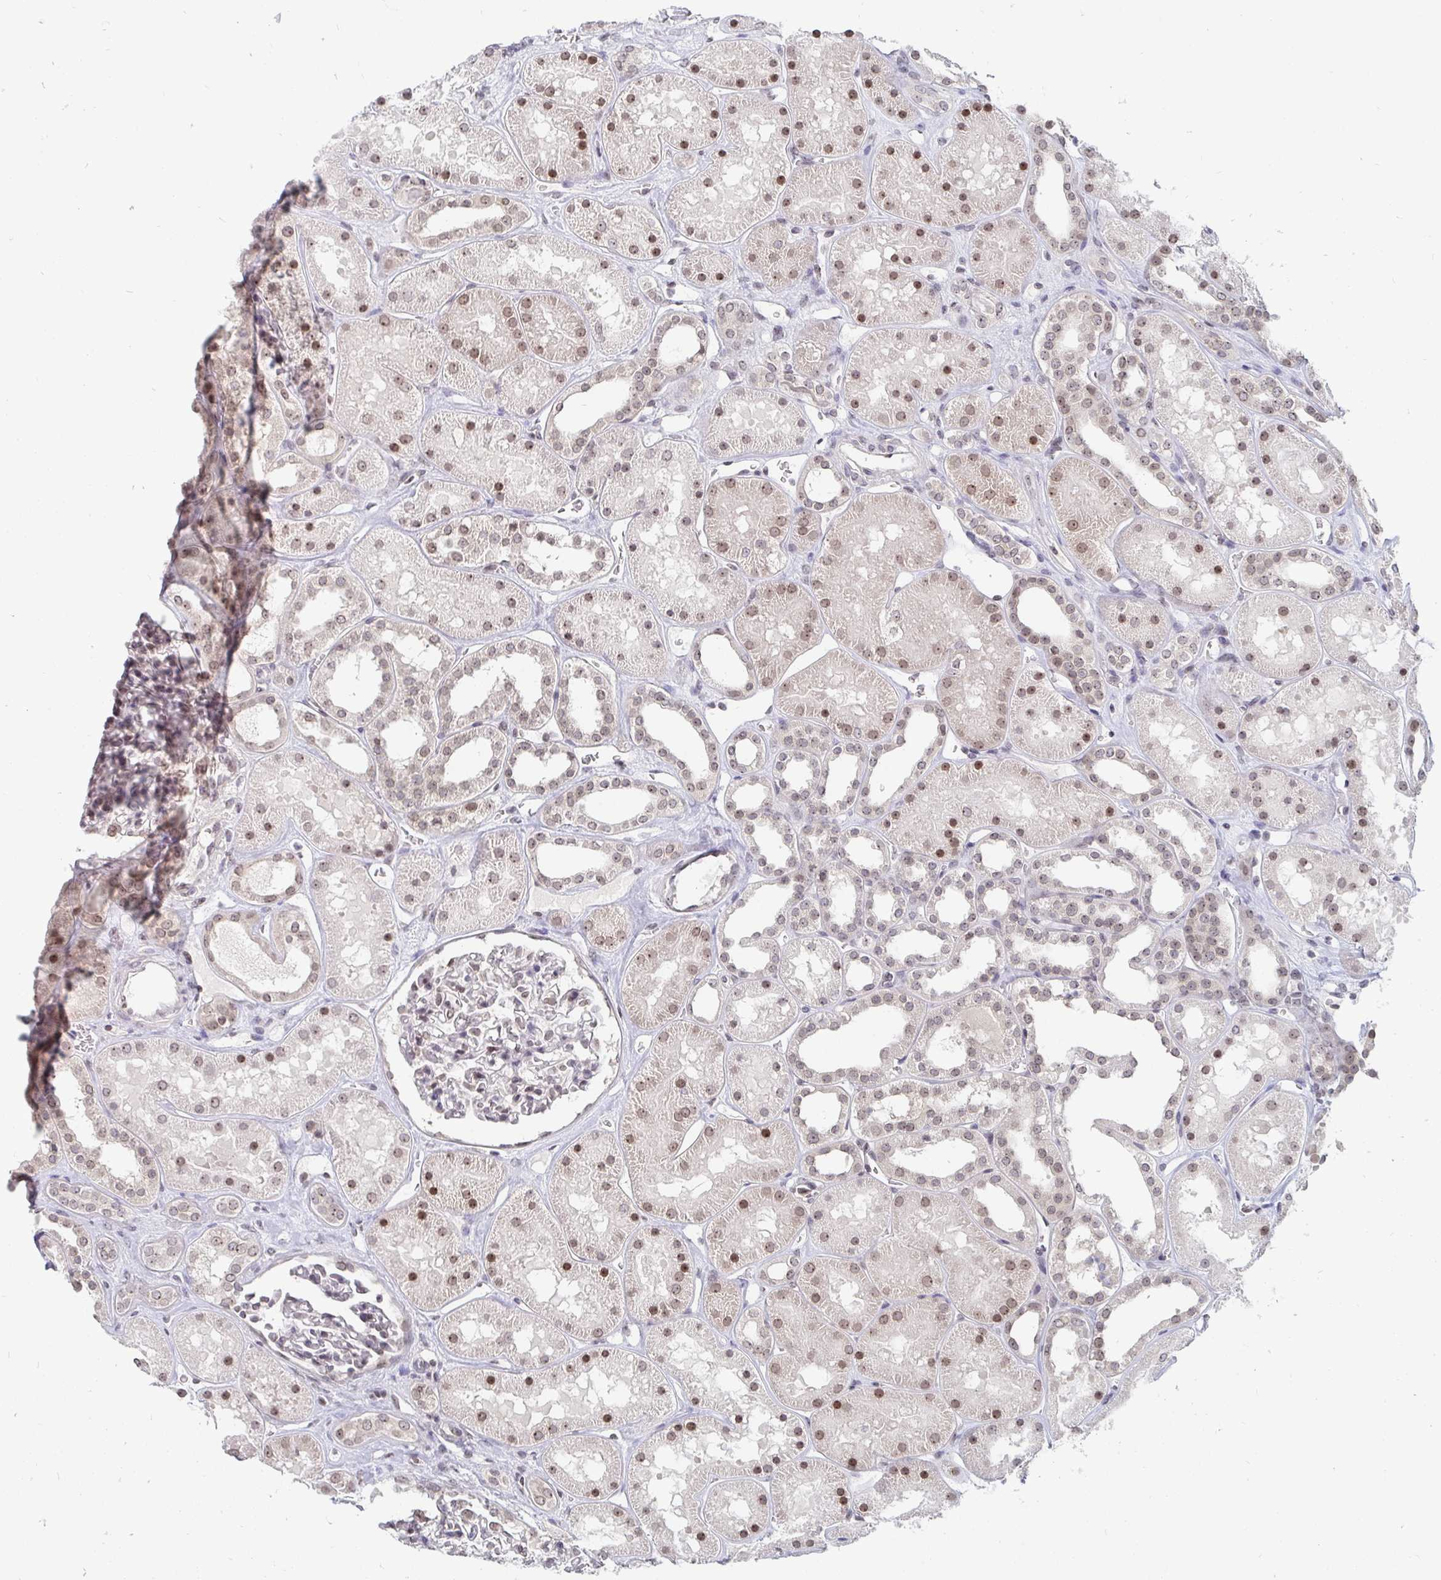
{"staining": {"intensity": "weak", "quantity": "25%-75%", "location": "nuclear"}, "tissue": "kidney", "cell_type": "Cells in glomeruli", "image_type": "normal", "snomed": [{"axis": "morphology", "description": "Normal tissue, NOS"}, {"axis": "topography", "description": "Kidney"}], "caption": "IHC micrograph of benign kidney: kidney stained using IHC shows low levels of weak protein expression localized specifically in the nuclear of cells in glomeruli, appearing as a nuclear brown color.", "gene": "TRIP12", "patient": {"sex": "female", "age": 41}}